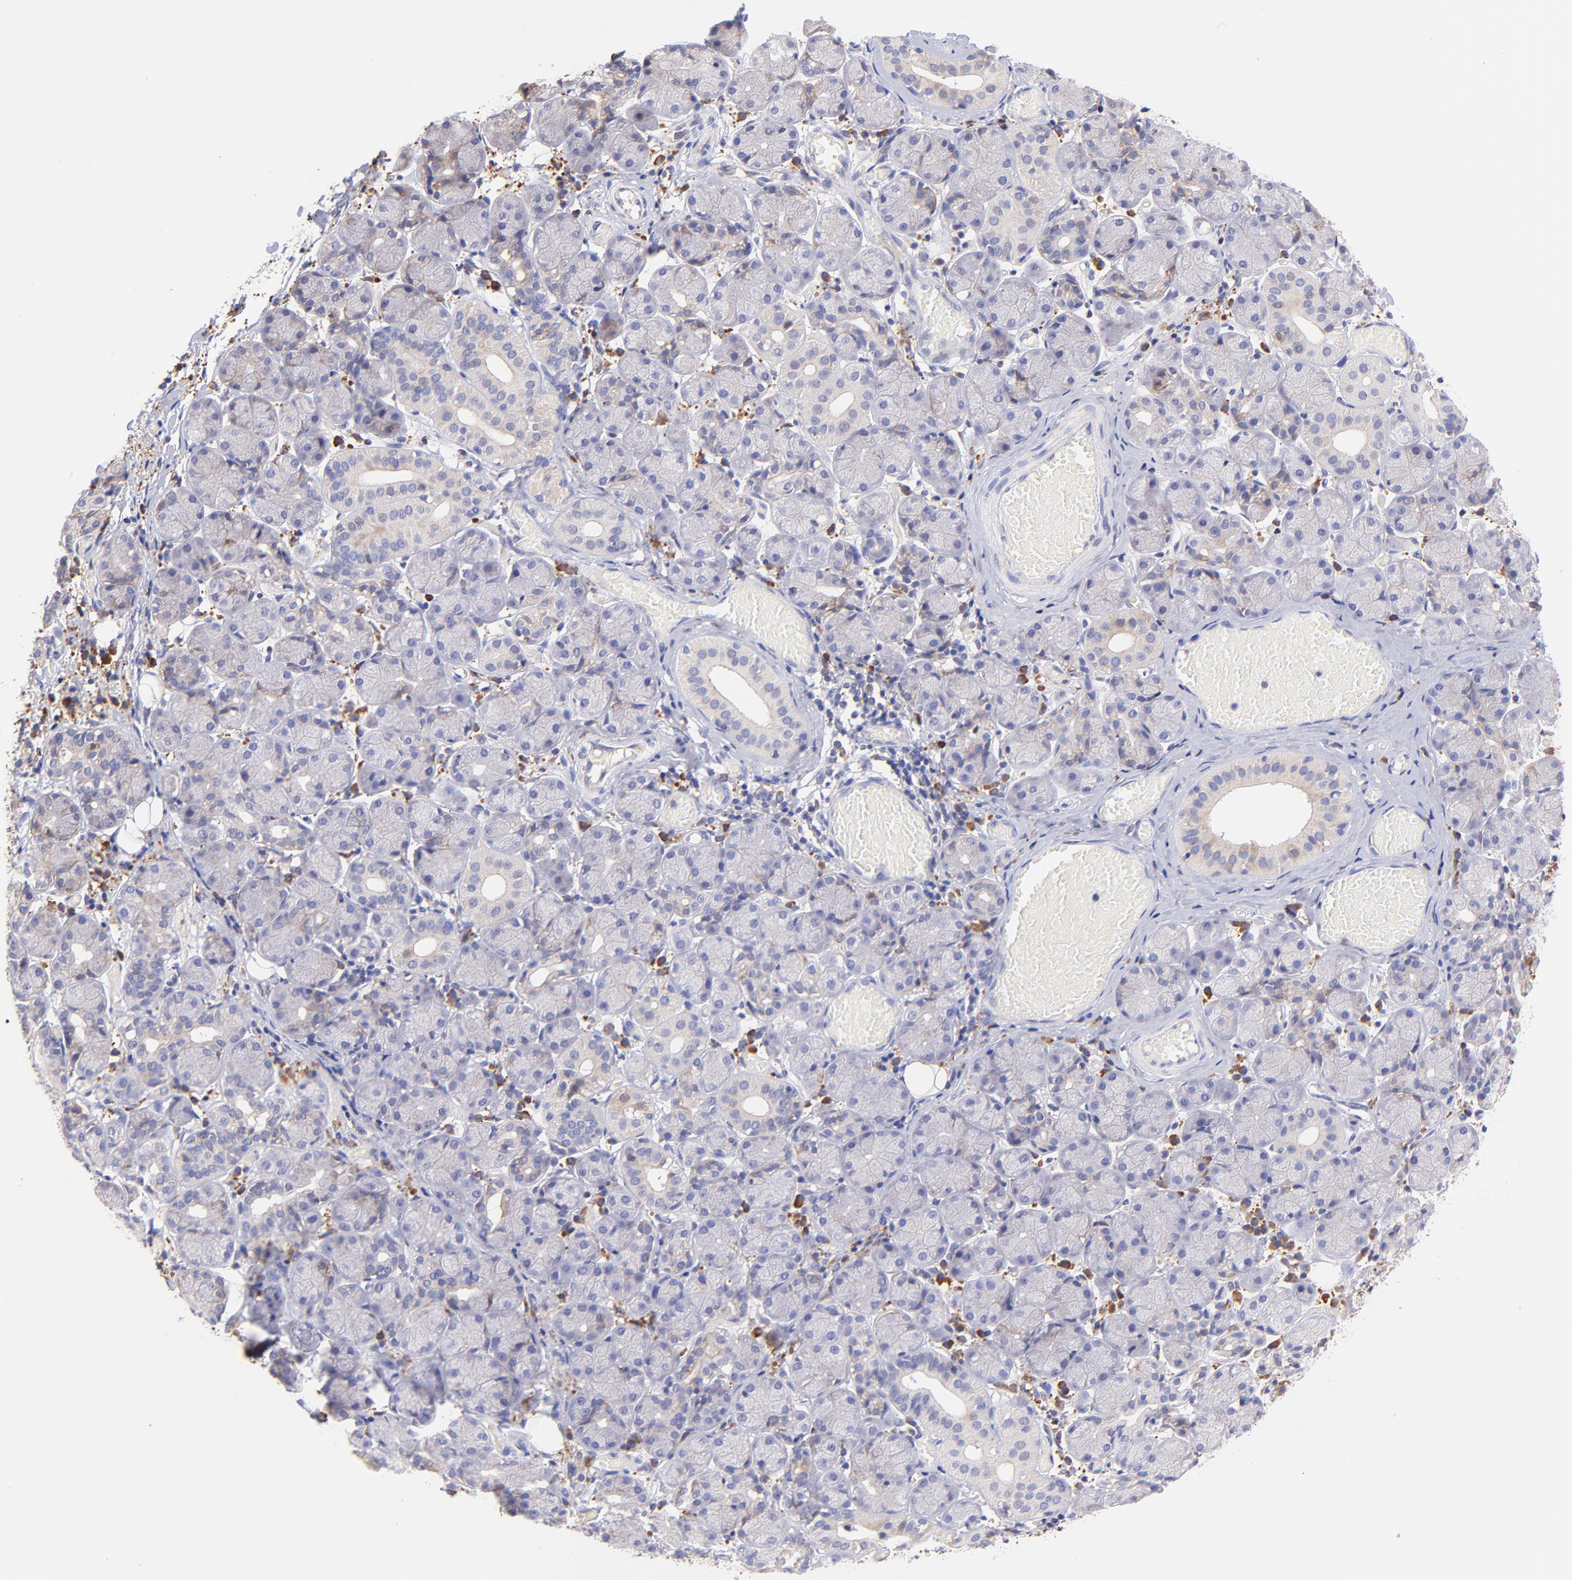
{"staining": {"intensity": "weak", "quantity": "25%-75%", "location": "cytoplasmic/membranous"}, "tissue": "salivary gland", "cell_type": "Glandular cells", "image_type": "normal", "snomed": [{"axis": "morphology", "description": "Normal tissue, NOS"}, {"axis": "topography", "description": "Salivary gland"}], "caption": "DAB immunohistochemical staining of unremarkable salivary gland demonstrates weak cytoplasmic/membranous protein positivity in approximately 25%-75% of glandular cells.", "gene": "PREX1", "patient": {"sex": "female", "age": 24}}